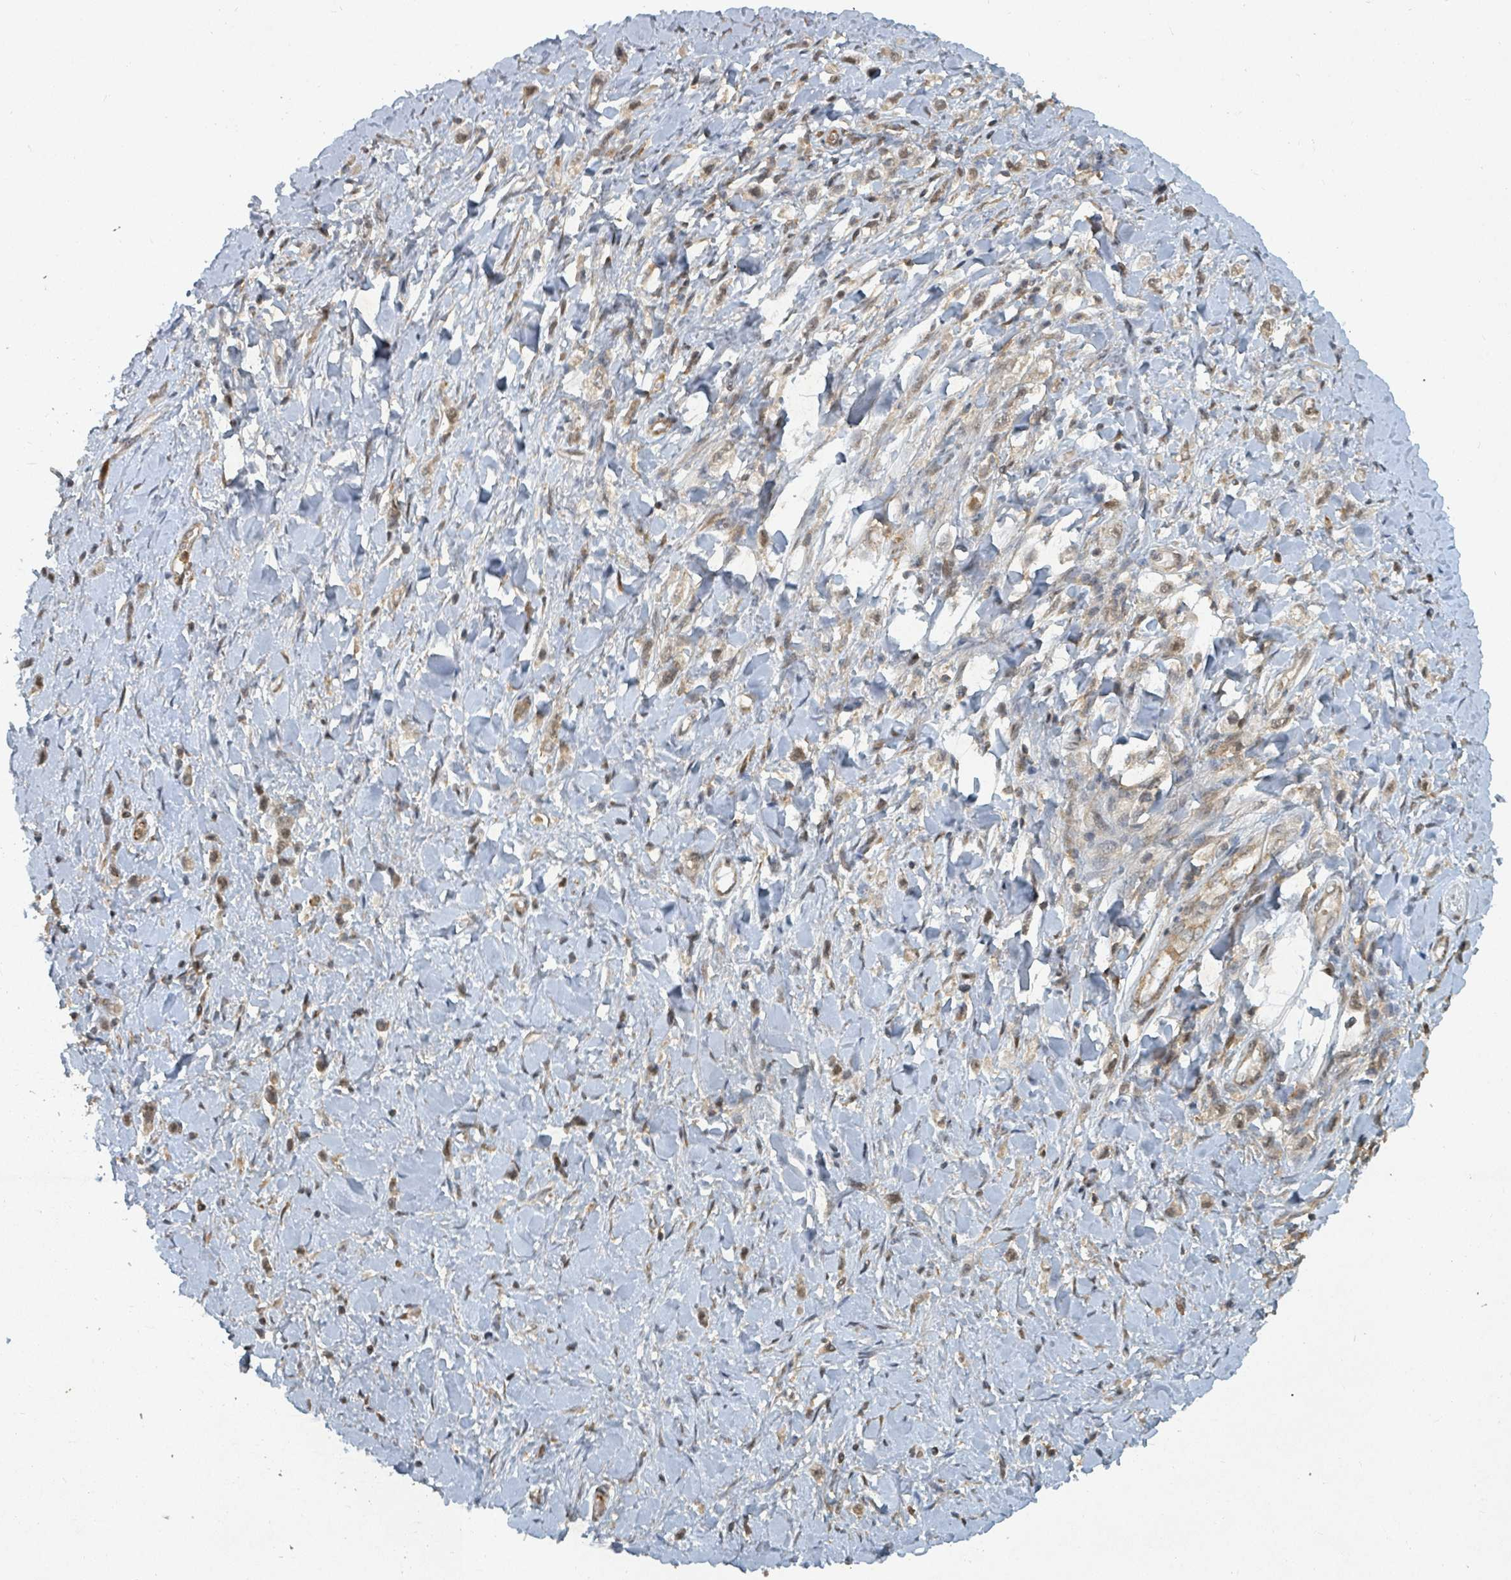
{"staining": {"intensity": "weak", "quantity": ">75%", "location": "cytoplasmic/membranous,nuclear"}, "tissue": "stomach cancer", "cell_type": "Tumor cells", "image_type": "cancer", "snomed": [{"axis": "morphology", "description": "Adenocarcinoma, NOS"}, {"axis": "topography", "description": "Stomach"}], "caption": "Immunohistochemical staining of stomach cancer reveals low levels of weak cytoplasmic/membranous and nuclear protein expression in approximately >75% of tumor cells.", "gene": "KDM4E", "patient": {"sex": "female", "age": 65}}